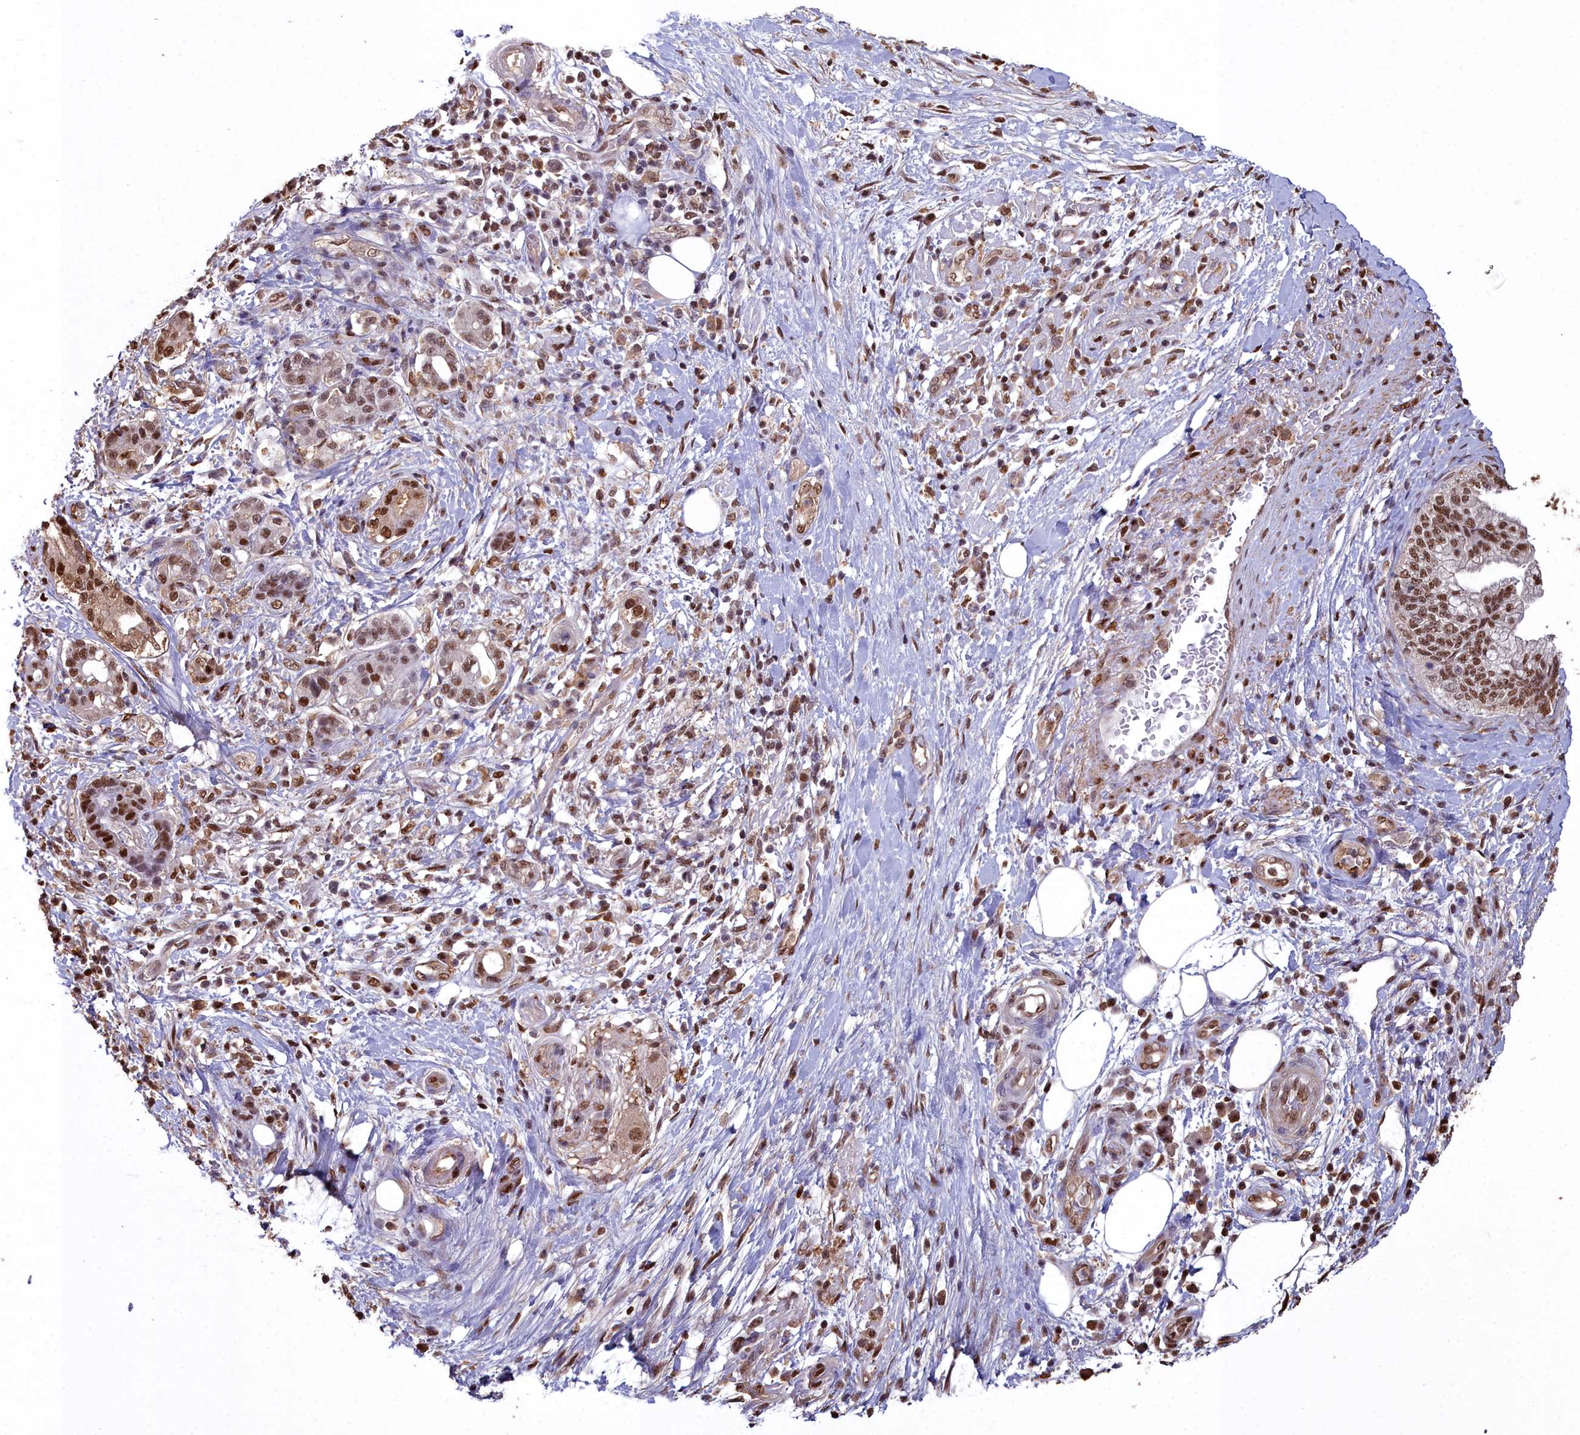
{"staining": {"intensity": "moderate", "quantity": ">75%", "location": "nuclear"}, "tissue": "pancreatic cancer", "cell_type": "Tumor cells", "image_type": "cancer", "snomed": [{"axis": "morphology", "description": "Adenocarcinoma, NOS"}, {"axis": "topography", "description": "Pancreas"}], "caption": "Immunohistochemistry (IHC) of pancreatic cancer (adenocarcinoma) reveals medium levels of moderate nuclear positivity in about >75% of tumor cells.", "gene": "GAPDH", "patient": {"sex": "female", "age": 73}}